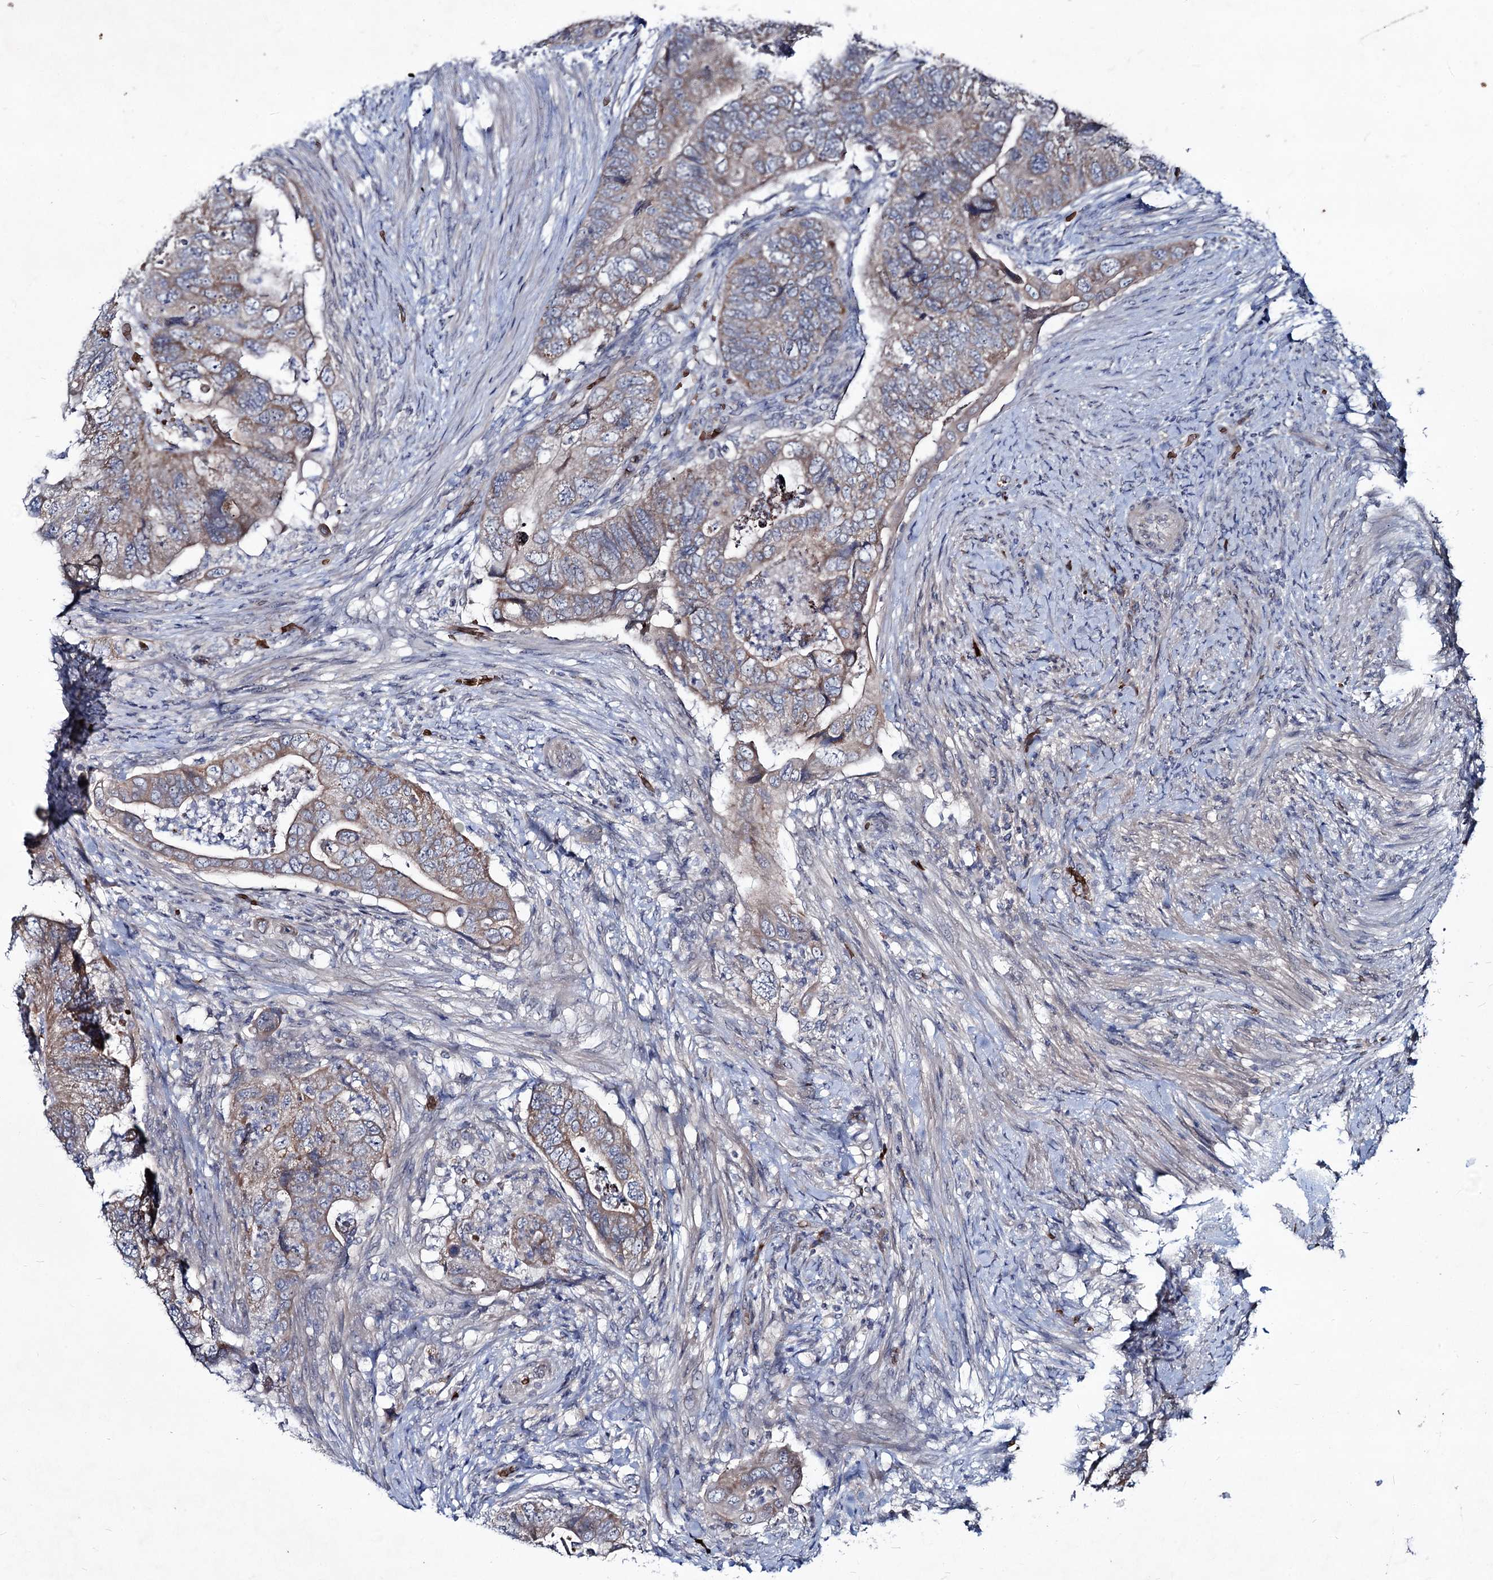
{"staining": {"intensity": "weak", "quantity": ">75%", "location": "cytoplasmic/membranous"}, "tissue": "colorectal cancer", "cell_type": "Tumor cells", "image_type": "cancer", "snomed": [{"axis": "morphology", "description": "Adenocarcinoma, NOS"}, {"axis": "topography", "description": "Rectum"}], "caption": "Adenocarcinoma (colorectal) stained with immunohistochemistry (IHC) reveals weak cytoplasmic/membranous staining in approximately >75% of tumor cells.", "gene": "RNF6", "patient": {"sex": "male", "age": 63}}